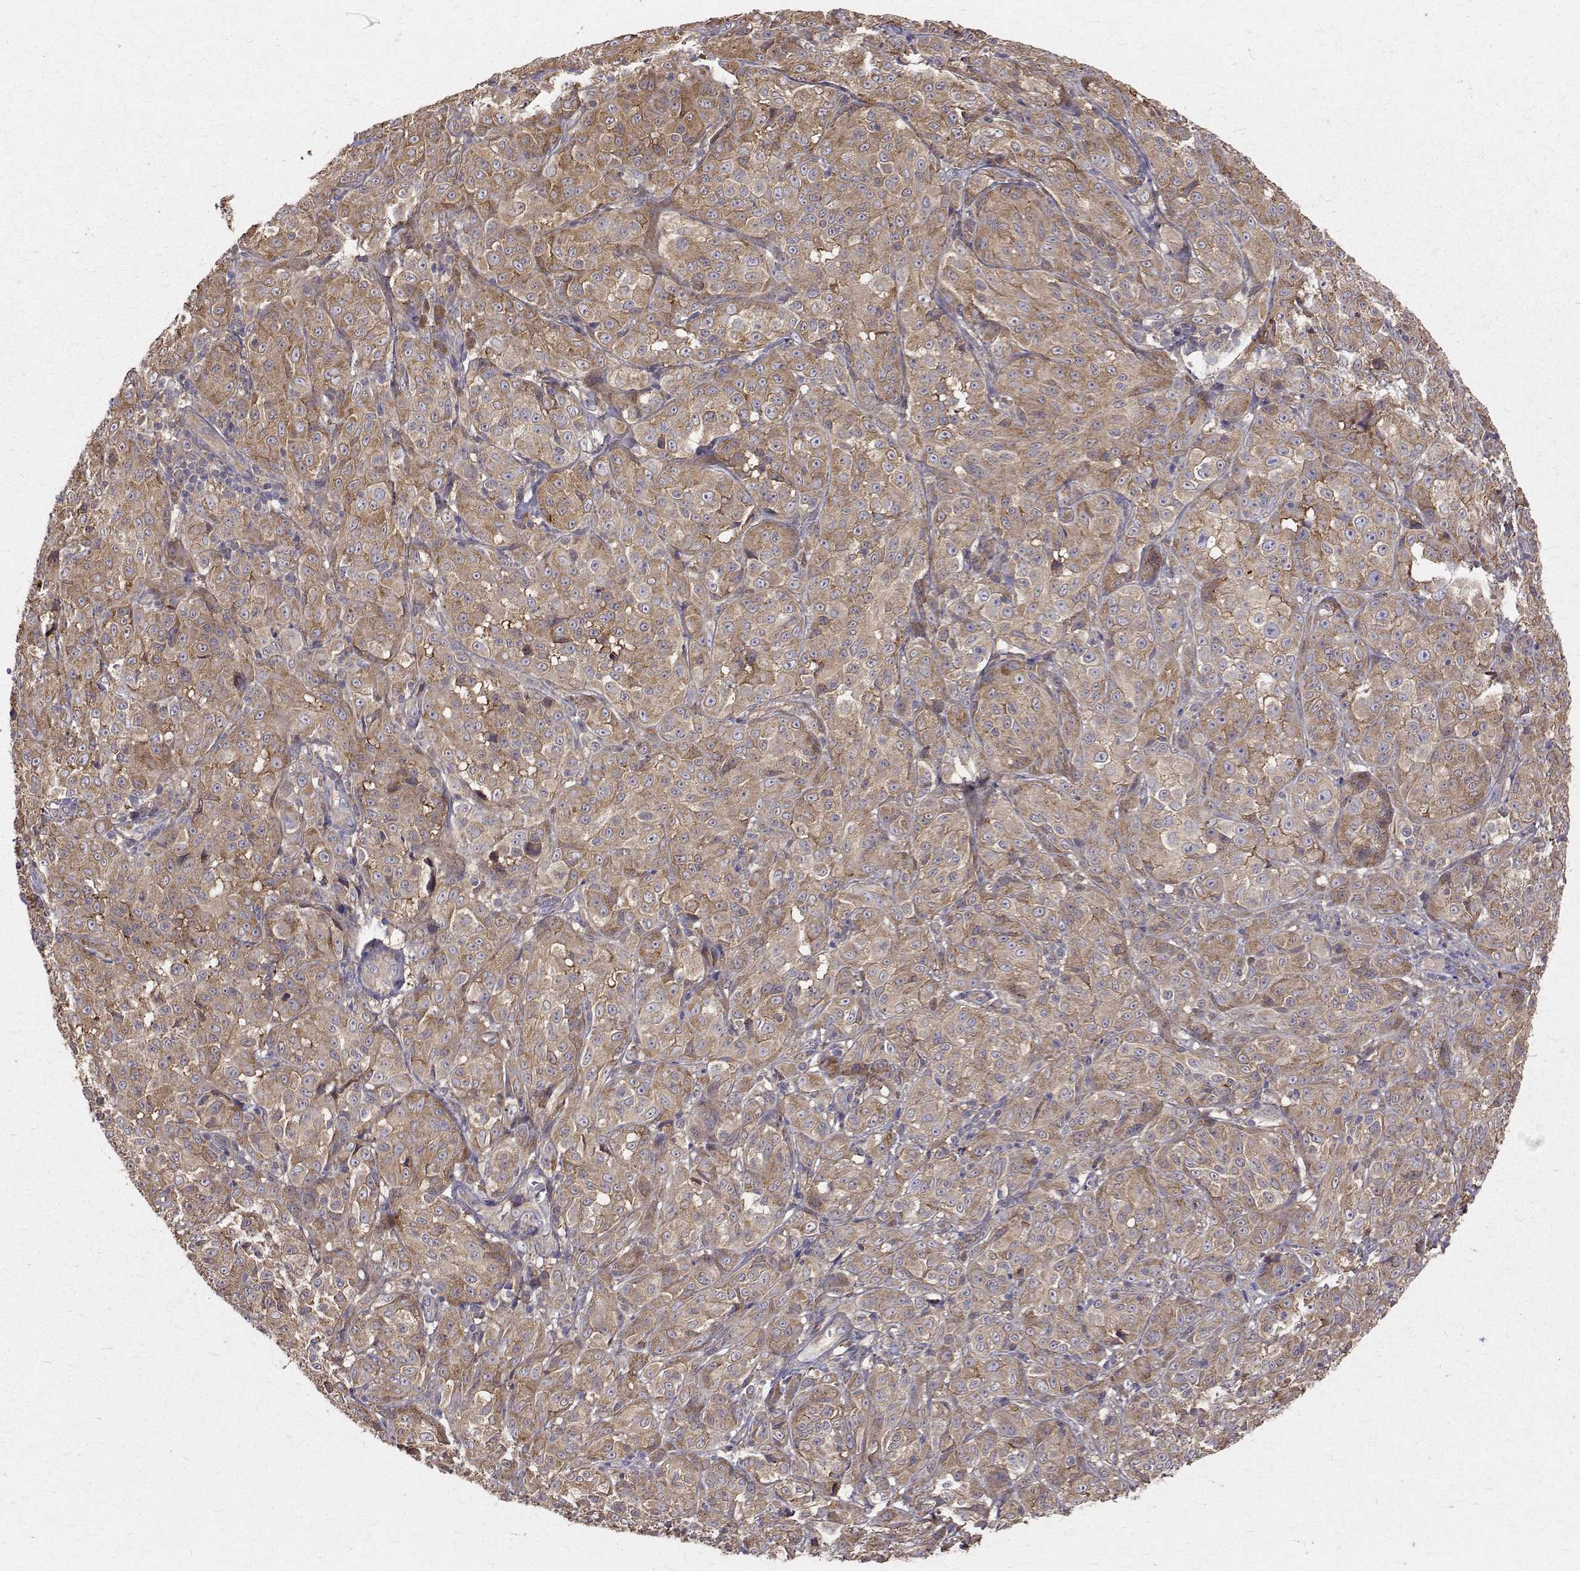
{"staining": {"intensity": "moderate", "quantity": ">75%", "location": "cytoplasmic/membranous"}, "tissue": "melanoma", "cell_type": "Tumor cells", "image_type": "cancer", "snomed": [{"axis": "morphology", "description": "Malignant melanoma, NOS"}, {"axis": "topography", "description": "Skin"}], "caption": "A micrograph of melanoma stained for a protein demonstrates moderate cytoplasmic/membranous brown staining in tumor cells. The staining was performed using DAB to visualize the protein expression in brown, while the nuclei were stained in blue with hematoxylin (Magnification: 20x).", "gene": "FARSB", "patient": {"sex": "male", "age": 89}}